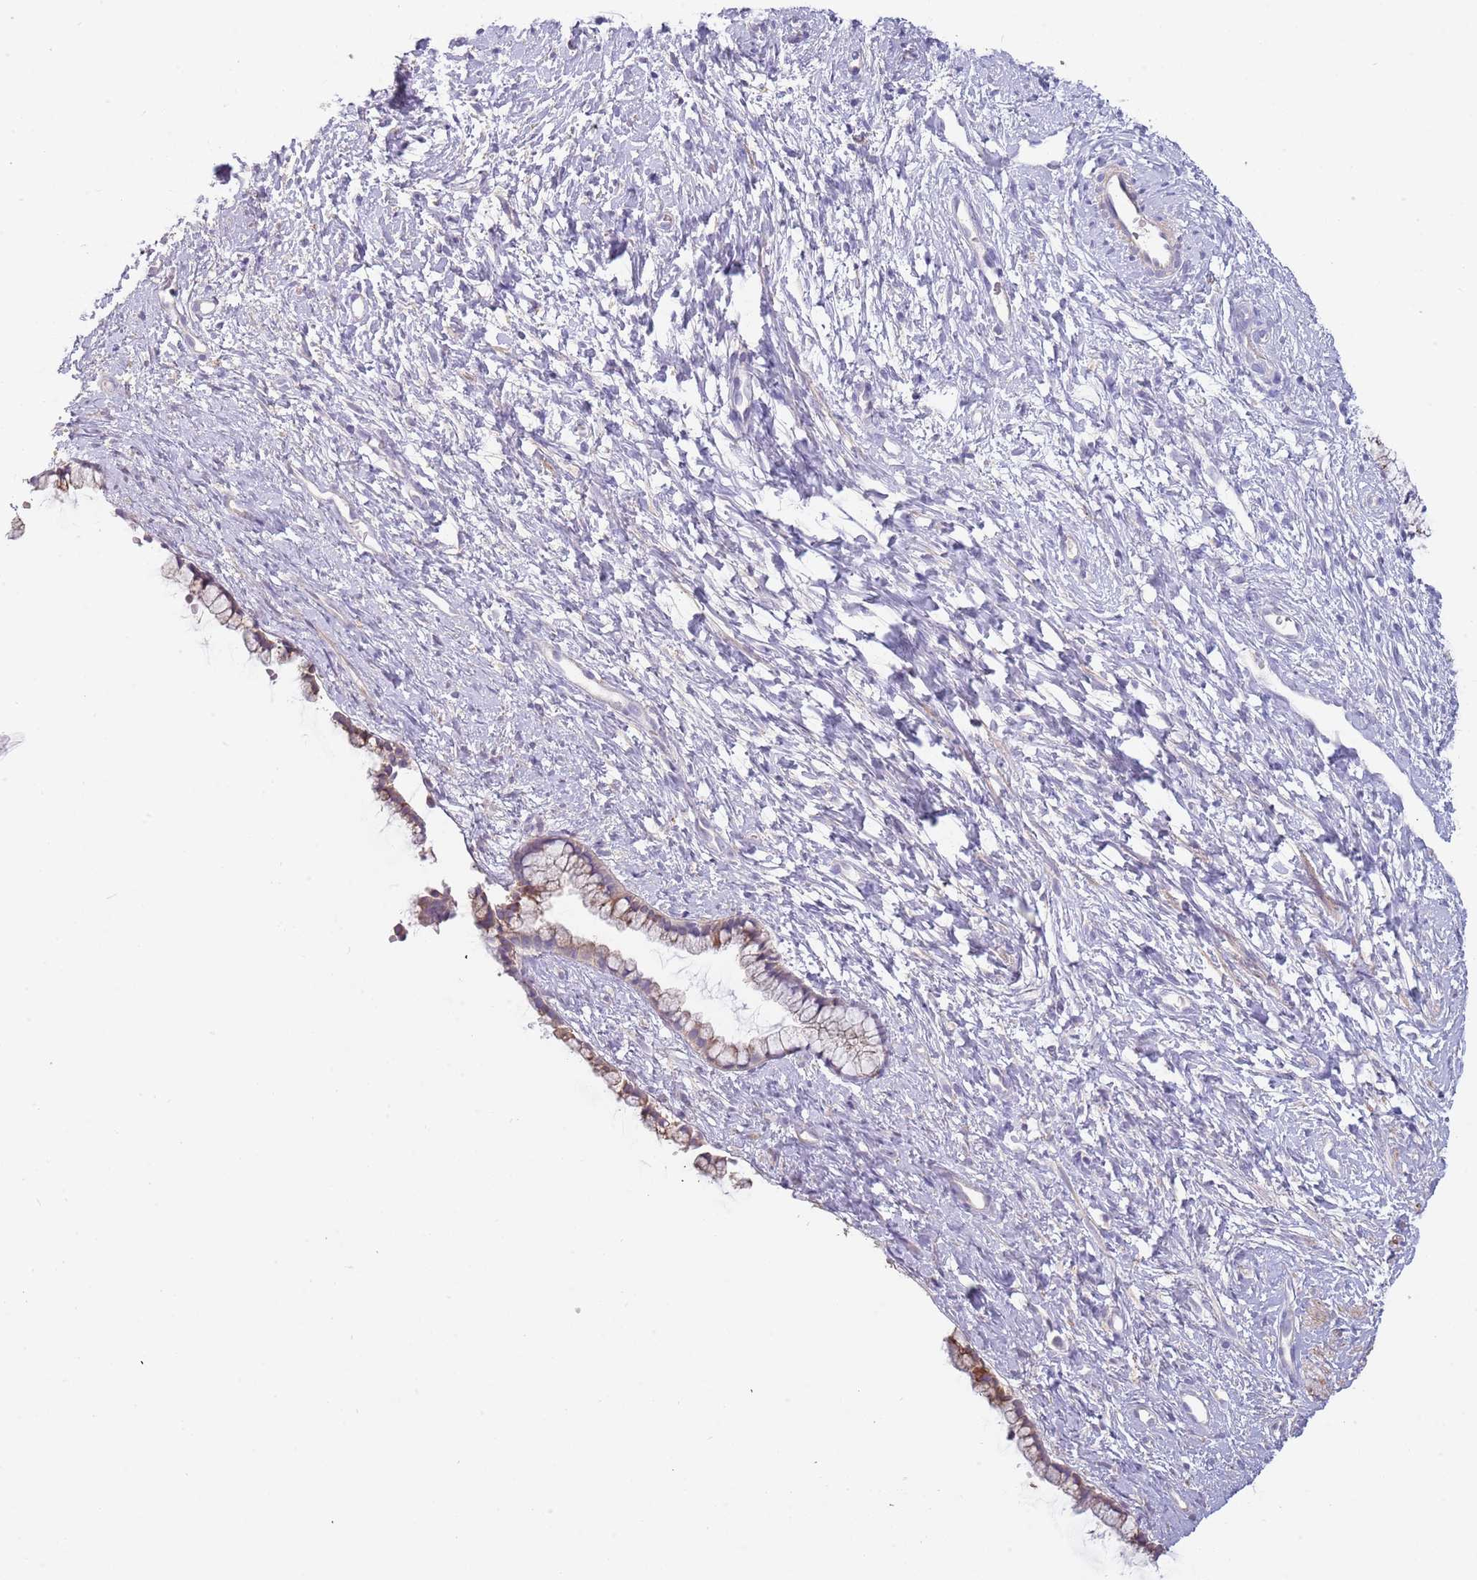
{"staining": {"intensity": "moderate", "quantity": "25%-75%", "location": "cytoplasmic/membranous"}, "tissue": "cervix", "cell_type": "Glandular cells", "image_type": "normal", "snomed": [{"axis": "morphology", "description": "Normal tissue, NOS"}, {"axis": "topography", "description": "Cervix"}], "caption": "The micrograph exhibits immunohistochemical staining of unremarkable cervix. There is moderate cytoplasmic/membranous positivity is present in about 25%-75% of glandular cells. The staining was performed using DAB, with brown indicating positive protein expression. Nuclei are stained blue with hematoxylin.", "gene": "SUSD1", "patient": {"sex": "female", "age": 57}}